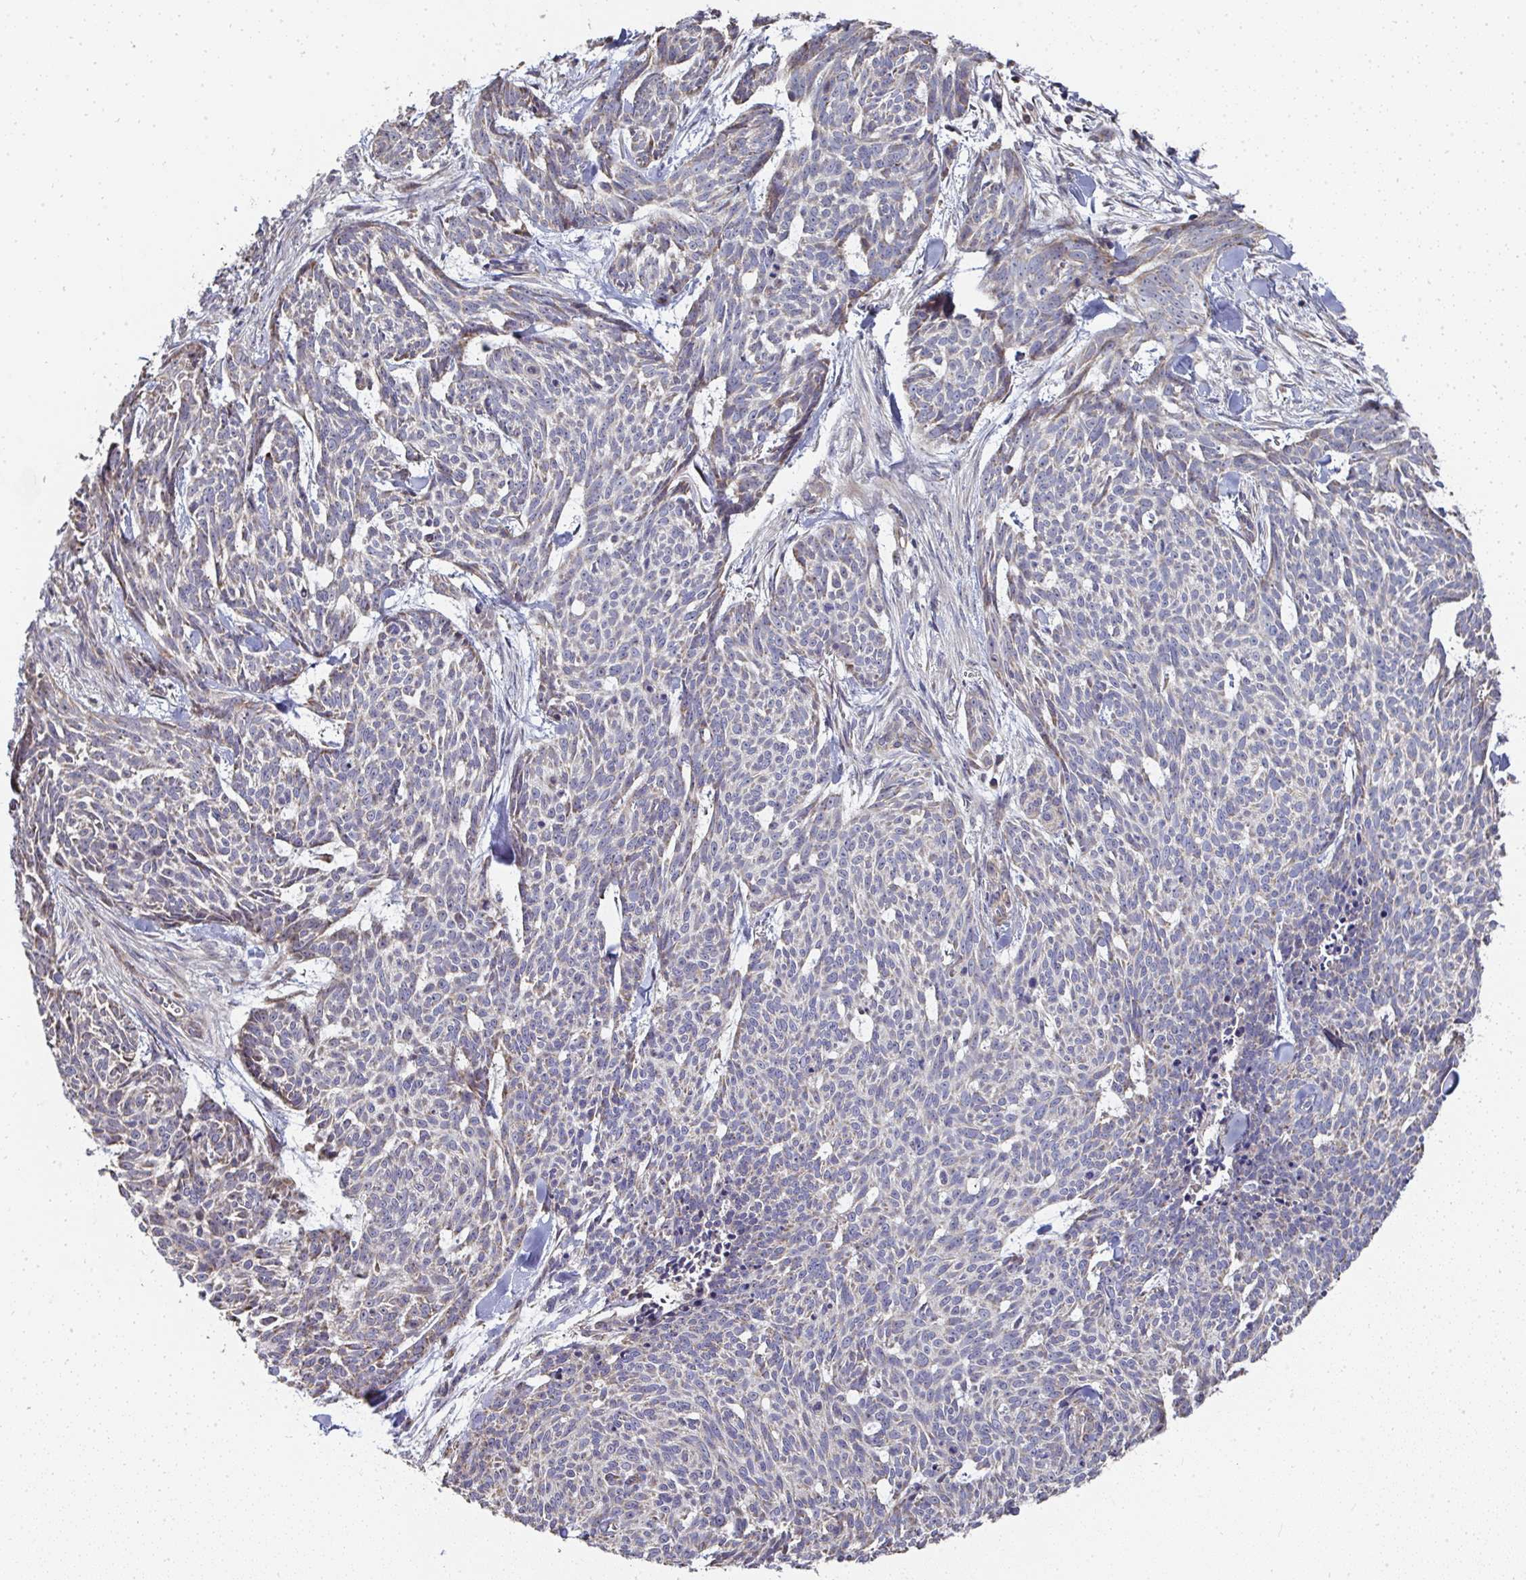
{"staining": {"intensity": "negative", "quantity": "none", "location": "none"}, "tissue": "skin cancer", "cell_type": "Tumor cells", "image_type": "cancer", "snomed": [{"axis": "morphology", "description": "Basal cell carcinoma"}, {"axis": "topography", "description": "Skin"}], "caption": "Skin cancer (basal cell carcinoma) was stained to show a protein in brown. There is no significant staining in tumor cells.", "gene": "AGTPBP1", "patient": {"sex": "female", "age": 93}}